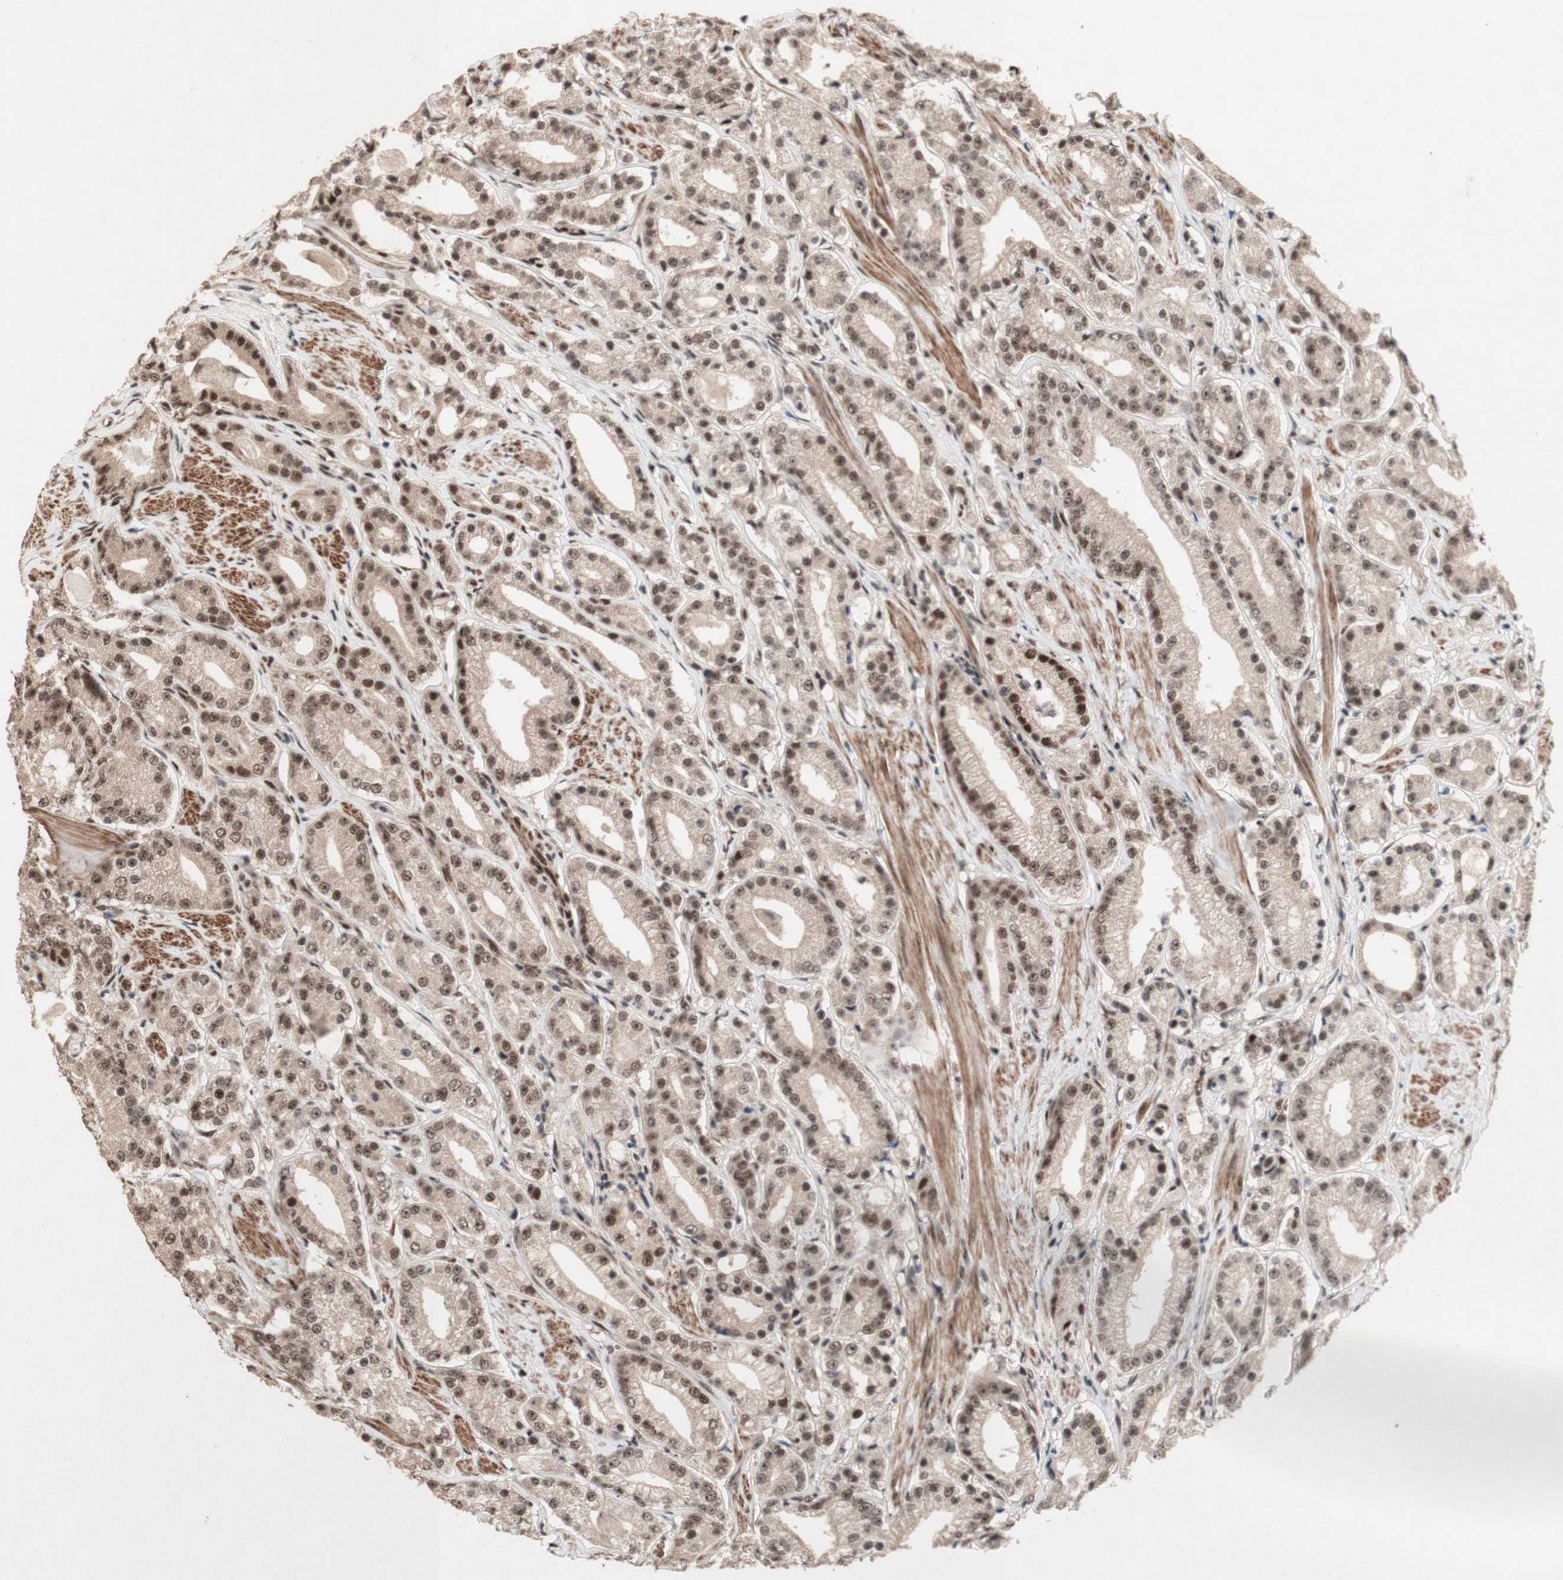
{"staining": {"intensity": "moderate", "quantity": ">75%", "location": "nuclear"}, "tissue": "prostate cancer", "cell_type": "Tumor cells", "image_type": "cancer", "snomed": [{"axis": "morphology", "description": "Adenocarcinoma, Low grade"}, {"axis": "topography", "description": "Prostate"}], "caption": "Prostate cancer stained with a protein marker demonstrates moderate staining in tumor cells.", "gene": "TLE1", "patient": {"sex": "male", "age": 63}}